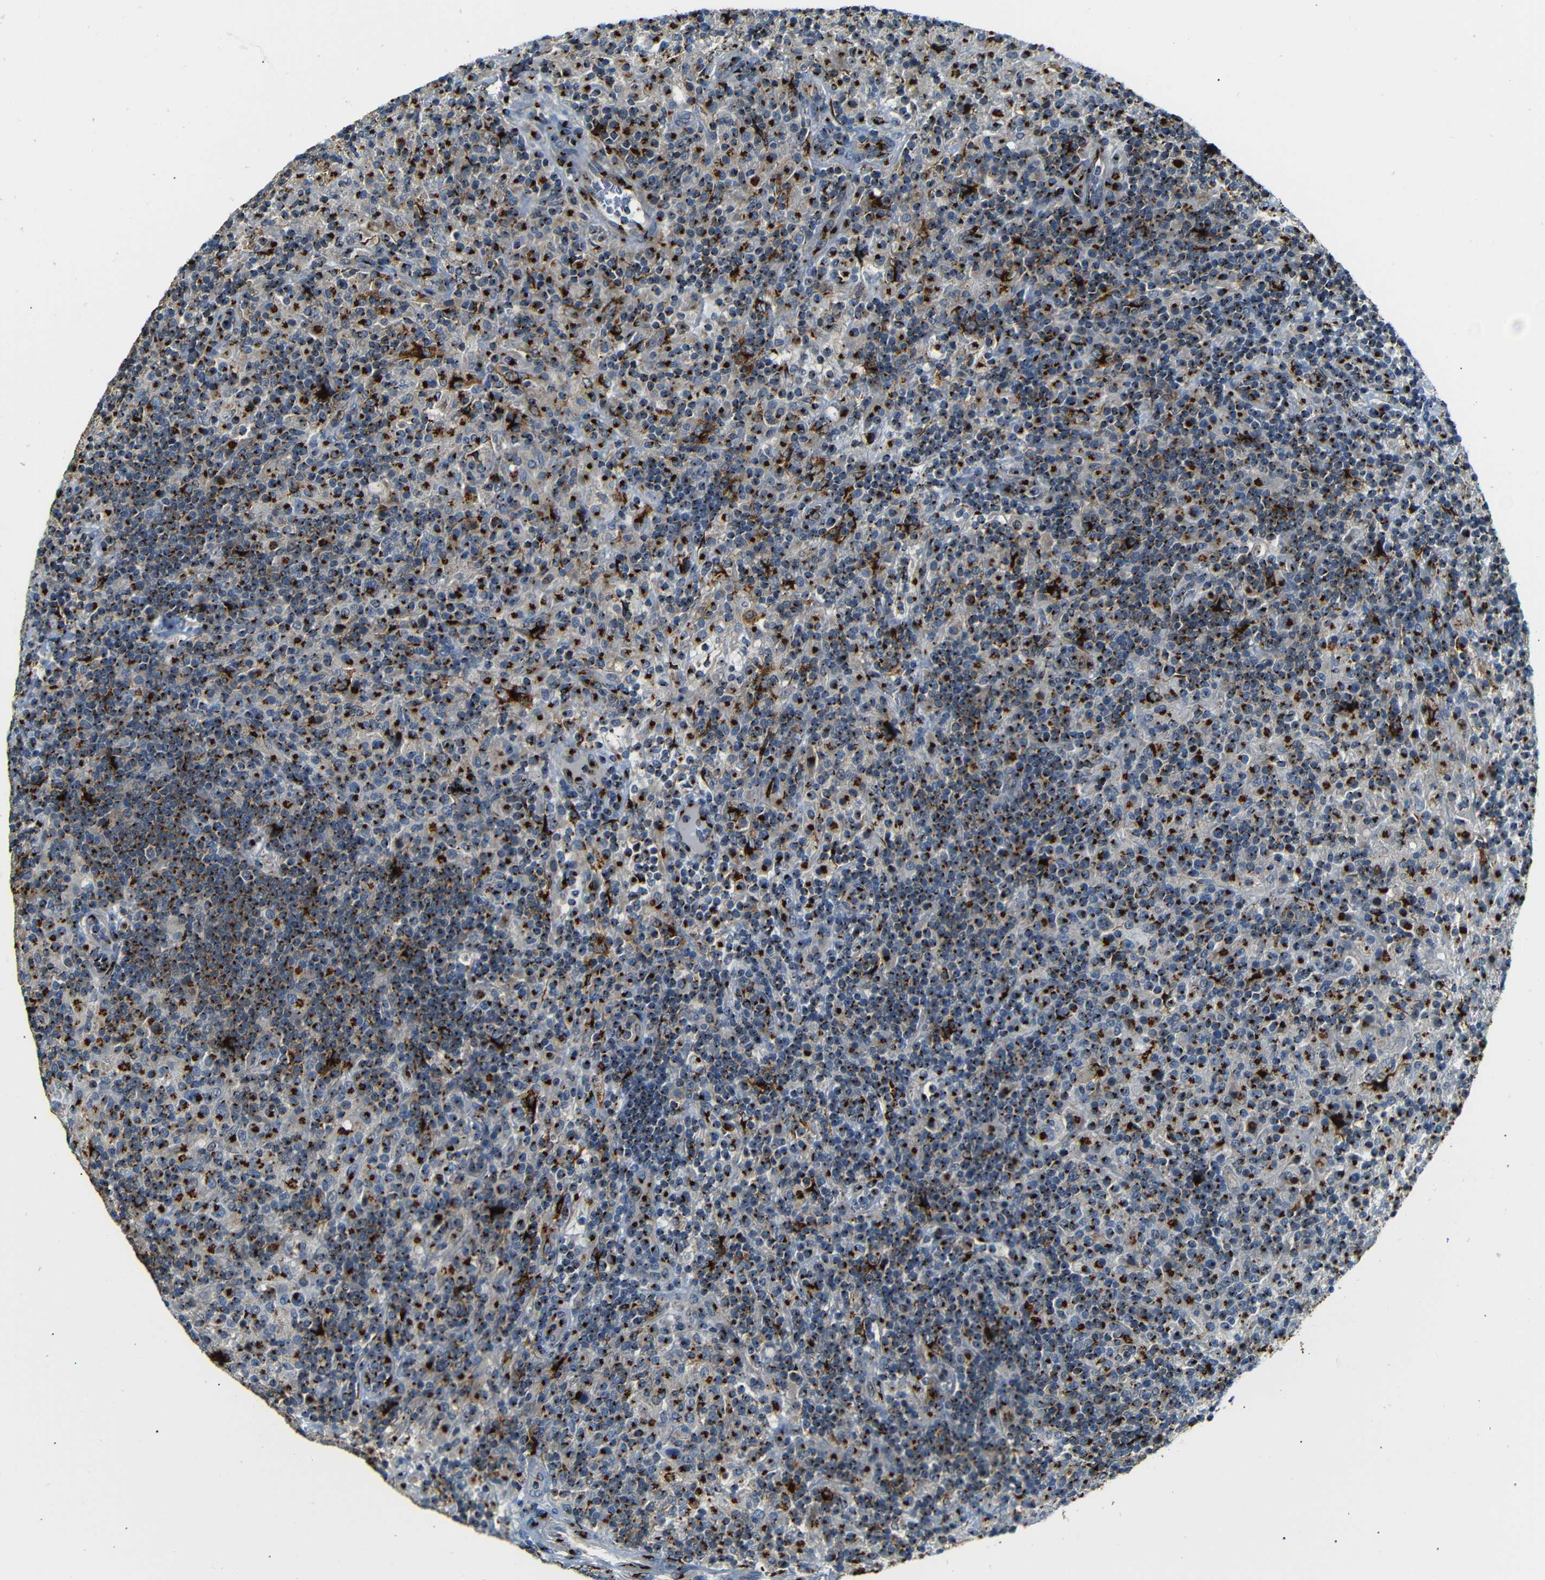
{"staining": {"intensity": "strong", "quantity": ">75%", "location": "cytoplasmic/membranous"}, "tissue": "lymphoma", "cell_type": "Tumor cells", "image_type": "cancer", "snomed": [{"axis": "morphology", "description": "Hodgkin's disease, NOS"}, {"axis": "topography", "description": "Lymph node"}], "caption": "Protein staining reveals strong cytoplasmic/membranous expression in approximately >75% of tumor cells in Hodgkin's disease. The staining was performed using DAB (3,3'-diaminobenzidine), with brown indicating positive protein expression. Nuclei are stained blue with hematoxylin.", "gene": "TGOLN2", "patient": {"sex": "male", "age": 70}}